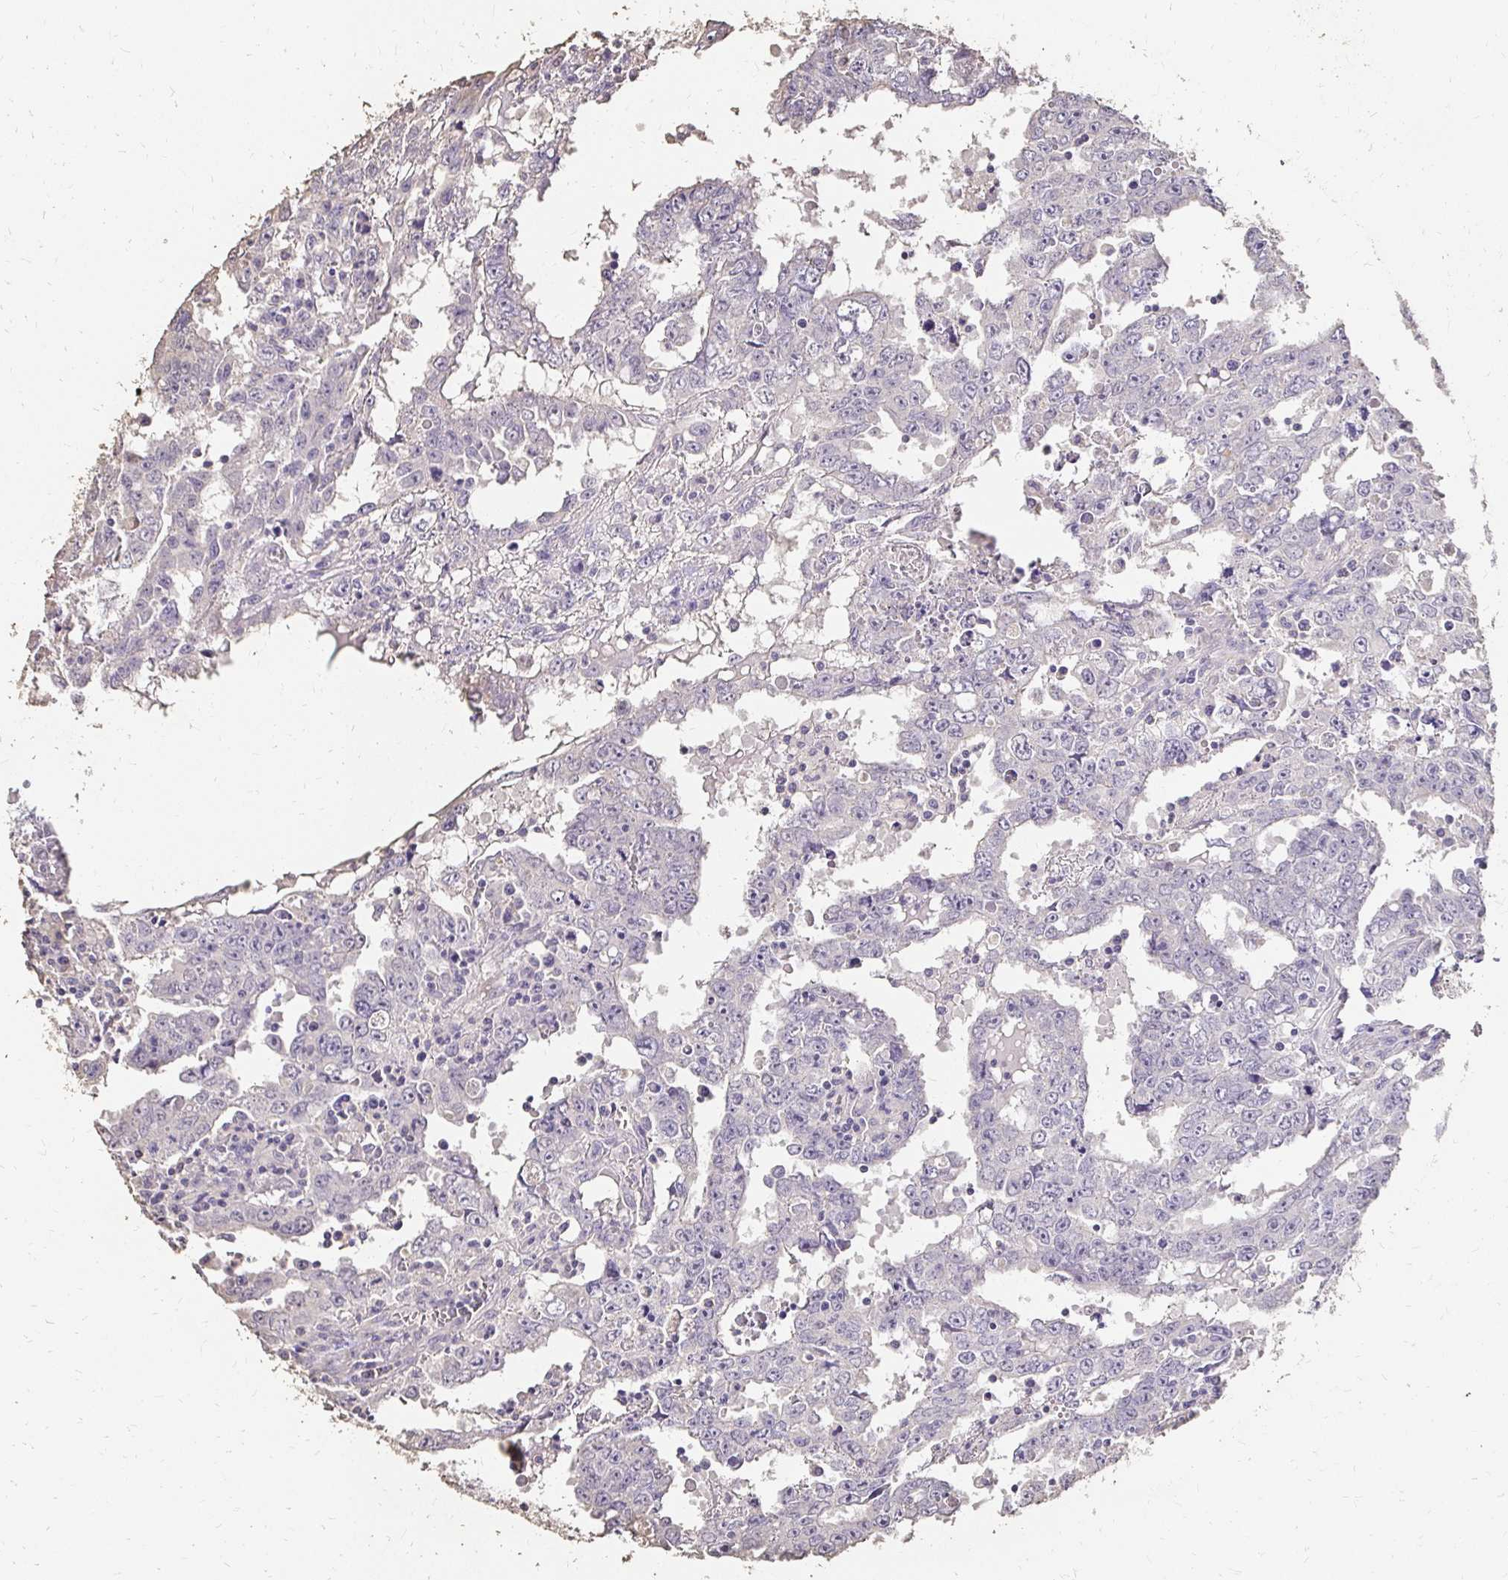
{"staining": {"intensity": "negative", "quantity": "none", "location": "none"}, "tissue": "testis cancer", "cell_type": "Tumor cells", "image_type": "cancer", "snomed": [{"axis": "morphology", "description": "Carcinoma, Embryonal, NOS"}, {"axis": "topography", "description": "Testis"}], "caption": "Tumor cells are negative for protein expression in human testis cancer (embryonal carcinoma).", "gene": "UGT1A6", "patient": {"sex": "male", "age": 22}}